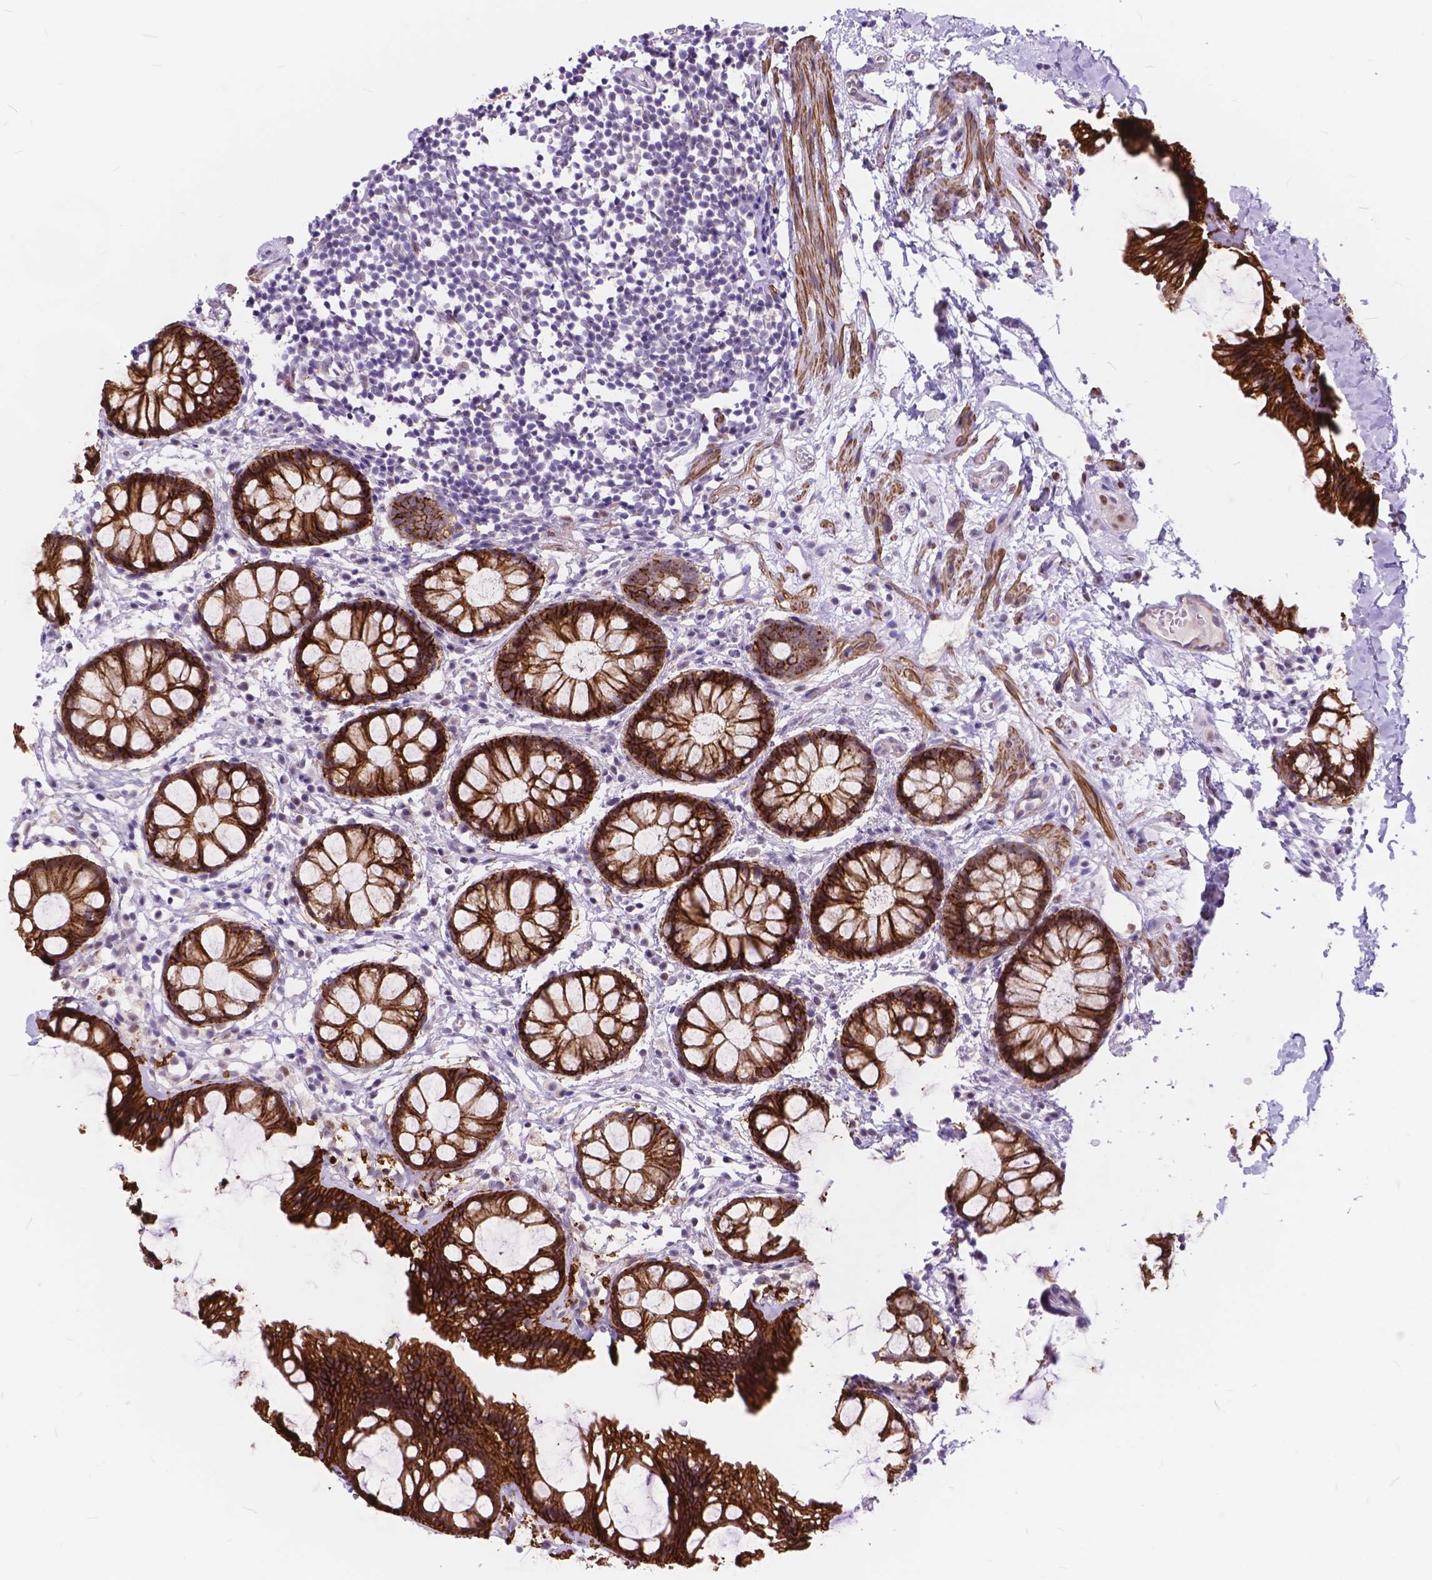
{"staining": {"intensity": "strong", "quantity": ">75%", "location": "cytoplasmic/membranous"}, "tissue": "rectum", "cell_type": "Glandular cells", "image_type": "normal", "snomed": [{"axis": "morphology", "description": "Normal tissue, NOS"}, {"axis": "topography", "description": "Rectum"}], "caption": "Rectum stained with DAB IHC exhibits high levels of strong cytoplasmic/membranous staining in approximately >75% of glandular cells.", "gene": "MAN2C1", "patient": {"sex": "female", "age": 62}}